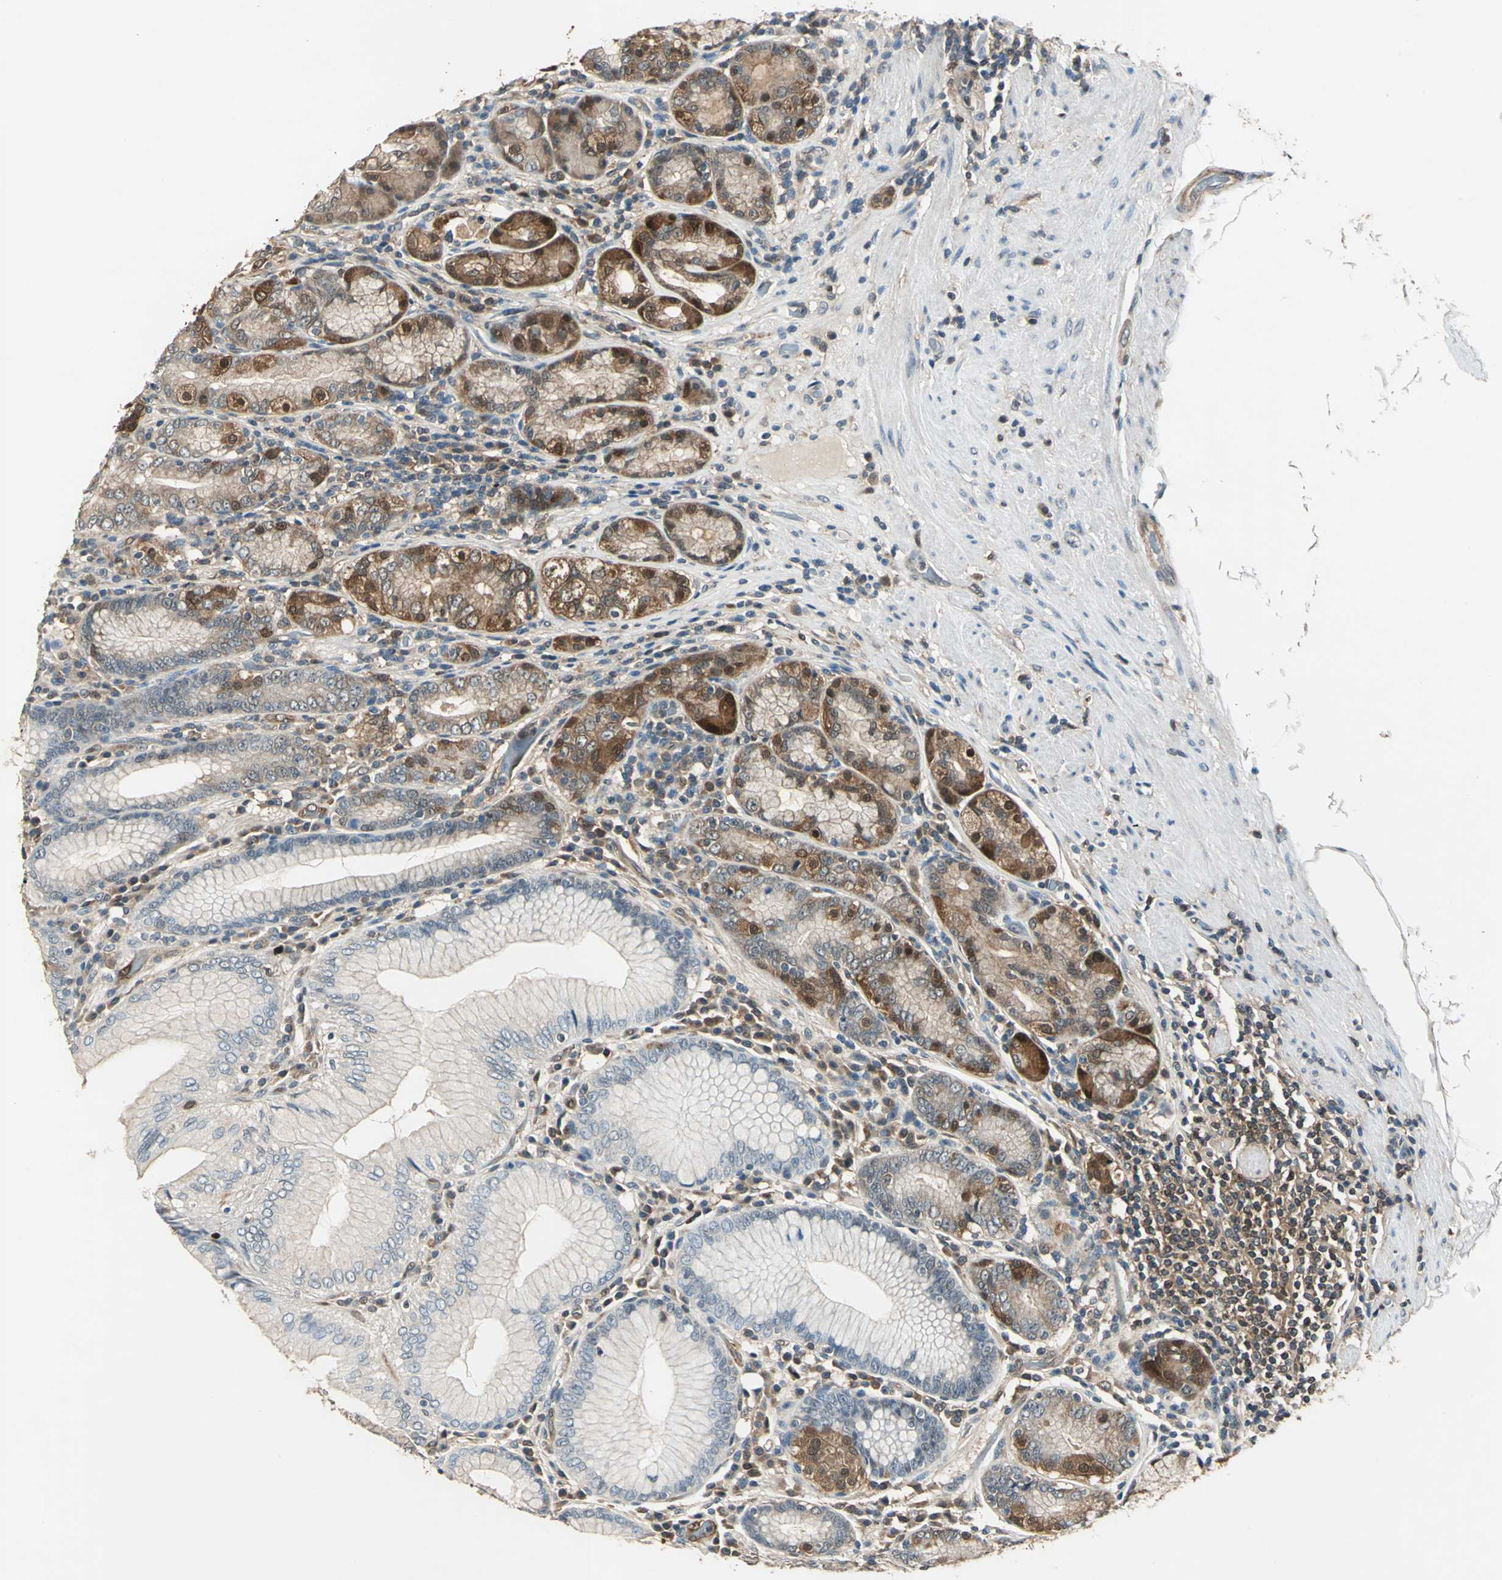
{"staining": {"intensity": "moderate", "quantity": ">75%", "location": "cytoplasmic/membranous,nuclear"}, "tissue": "stomach", "cell_type": "Glandular cells", "image_type": "normal", "snomed": [{"axis": "morphology", "description": "Normal tissue, NOS"}, {"axis": "topography", "description": "Stomach, lower"}], "caption": "IHC micrograph of unremarkable stomach stained for a protein (brown), which displays medium levels of moderate cytoplasmic/membranous,nuclear staining in approximately >75% of glandular cells.", "gene": "RRM2B", "patient": {"sex": "female", "age": 76}}